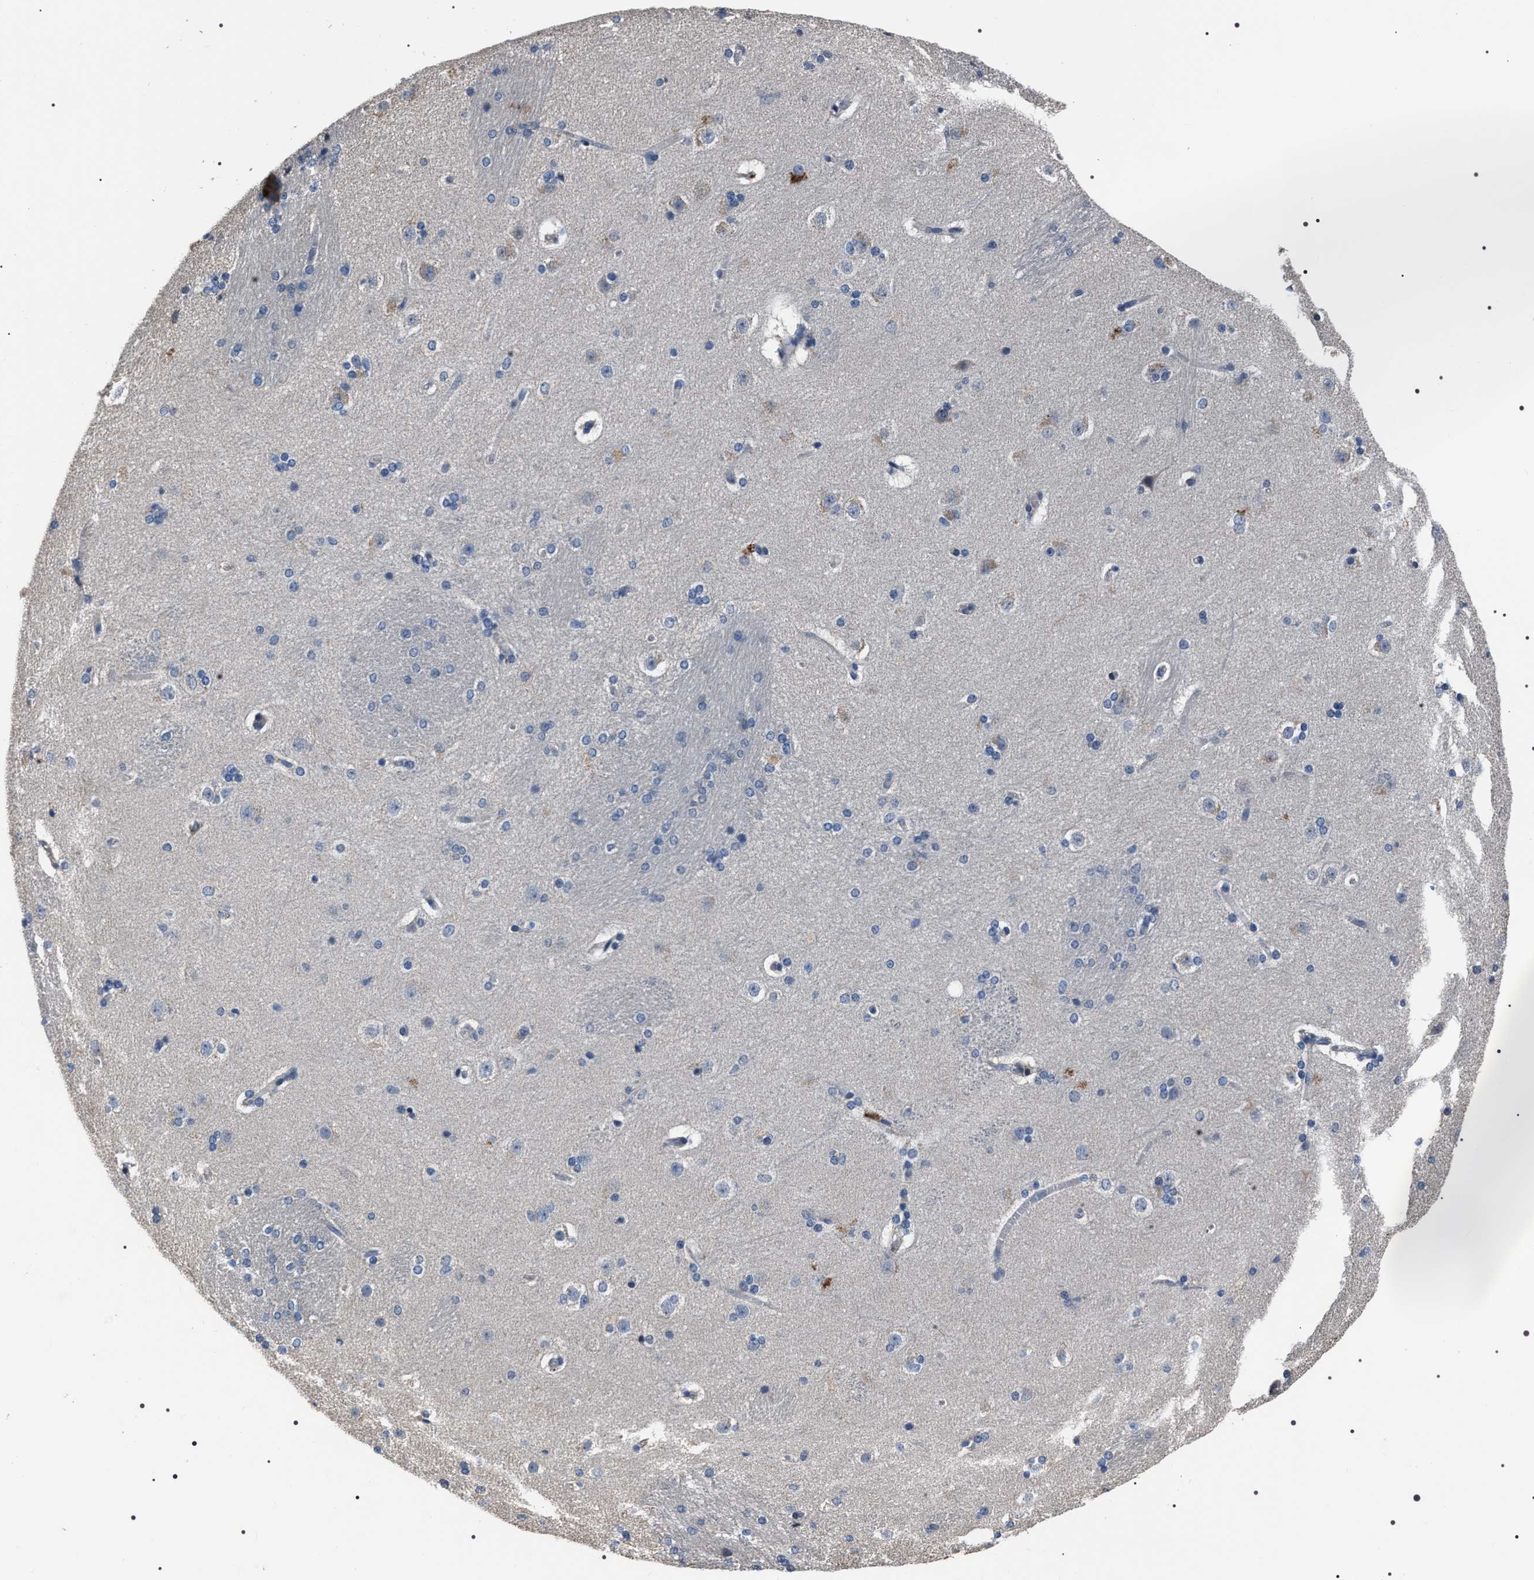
{"staining": {"intensity": "negative", "quantity": "none", "location": "none"}, "tissue": "caudate", "cell_type": "Glial cells", "image_type": "normal", "snomed": [{"axis": "morphology", "description": "Normal tissue, NOS"}, {"axis": "topography", "description": "Lateral ventricle wall"}], "caption": "DAB (3,3'-diaminobenzidine) immunohistochemical staining of benign human caudate shows no significant staining in glial cells.", "gene": "TRIM54", "patient": {"sex": "female", "age": 19}}